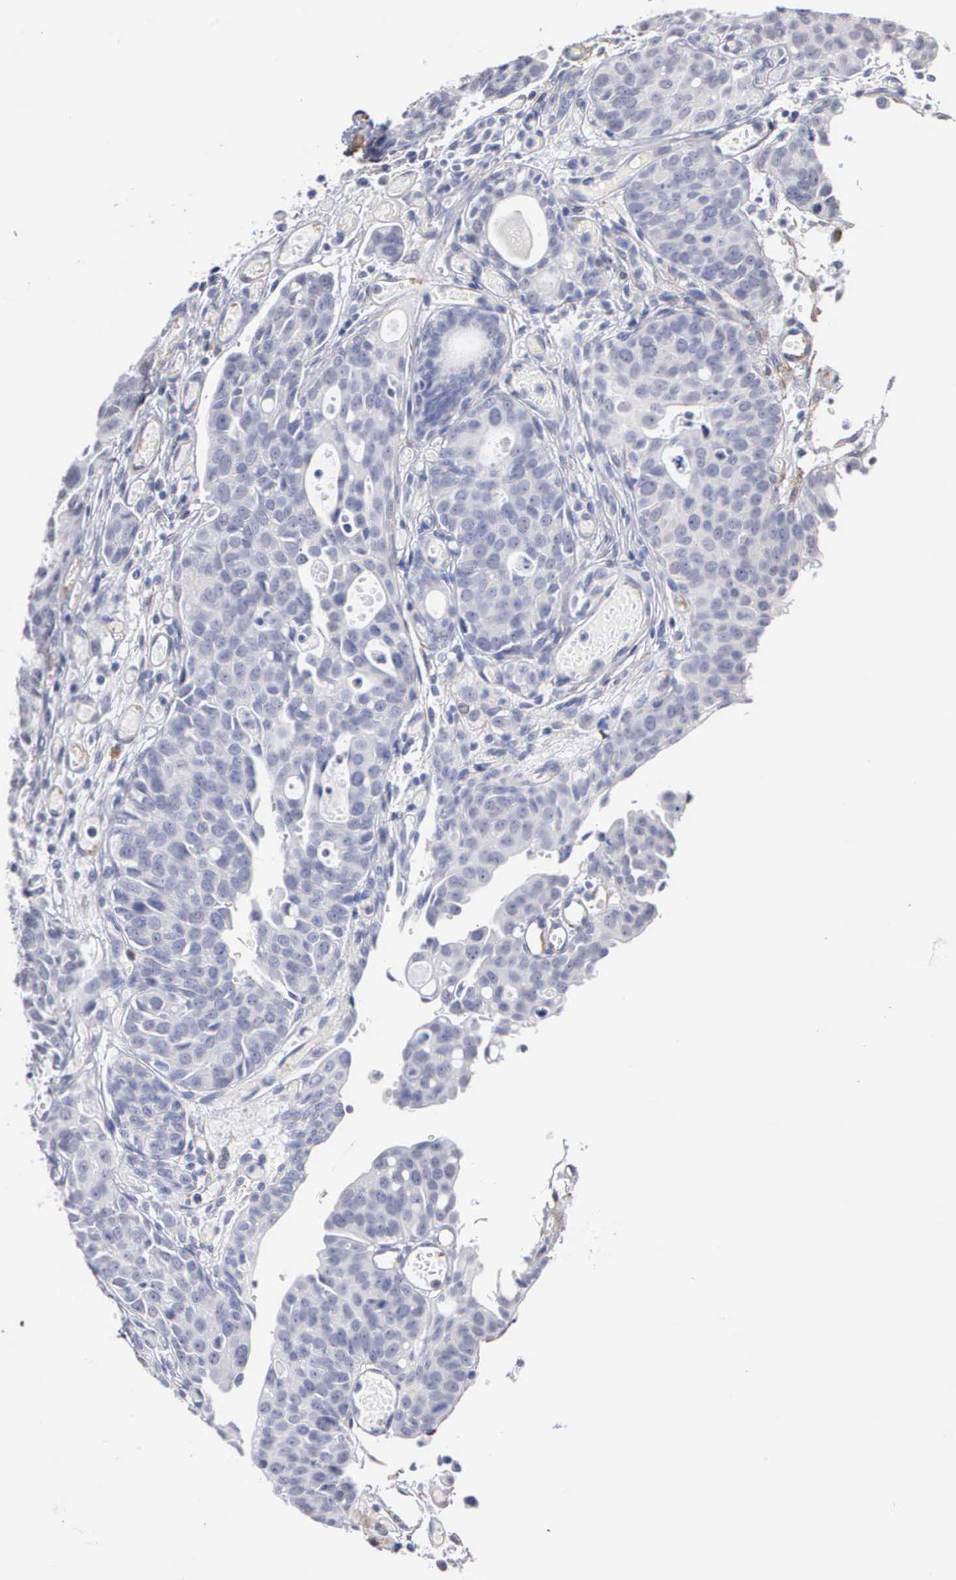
{"staining": {"intensity": "negative", "quantity": "none", "location": "none"}, "tissue": "urothelial cancer", "cell_type": "Tumor cells", "image_type": "cancer", "snomed": [{"axis": "morphology", "description": "Urothelial carcinoma, High grade"}, {"axis": "topography", "description": "Urinary bladder"}], "caption": "IHC of high-grade urothelial carcinoma shows no expression in tumor cells.", "gene": "ELFN2", "patient": {"sex": "male", "age": 78}}